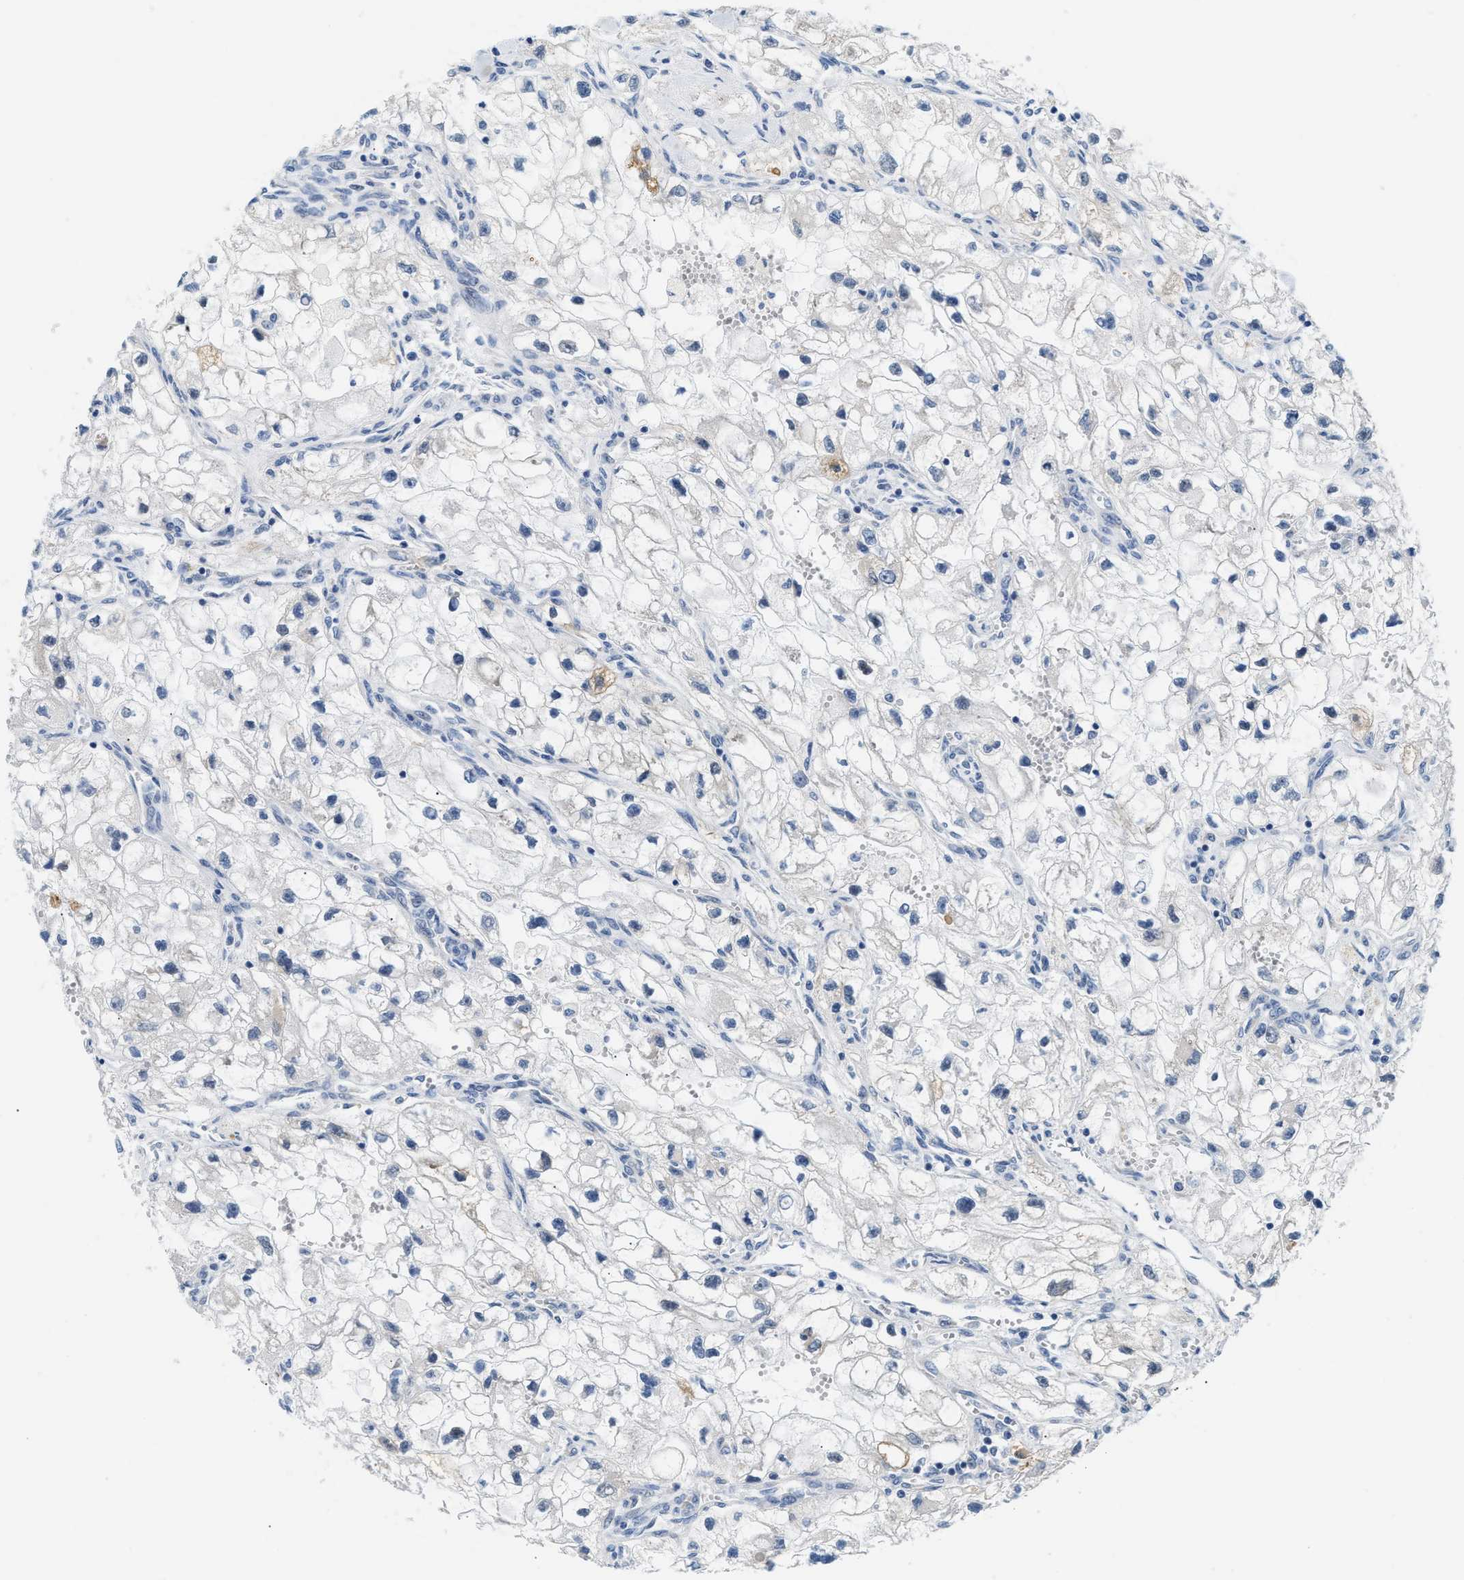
{"staining": {"intensity": "negative", "quantity": "none", "location": "none"}, "tissue": "renal cancer", "cell_type": "Tumor cells", "image_type": "cancer", "snomed": [{"axis": "morphology", "description": "Adenocarcinoma, NOS"}, {"axis": "topography", "description": "Kidney"}], "caption": "Immunohistochemical staining of human renal adenocarcinoma demonstrates no significant positivity in tumor cells.", "gene": "CLGN", "patient": {"sex": "female", "age": 70}}